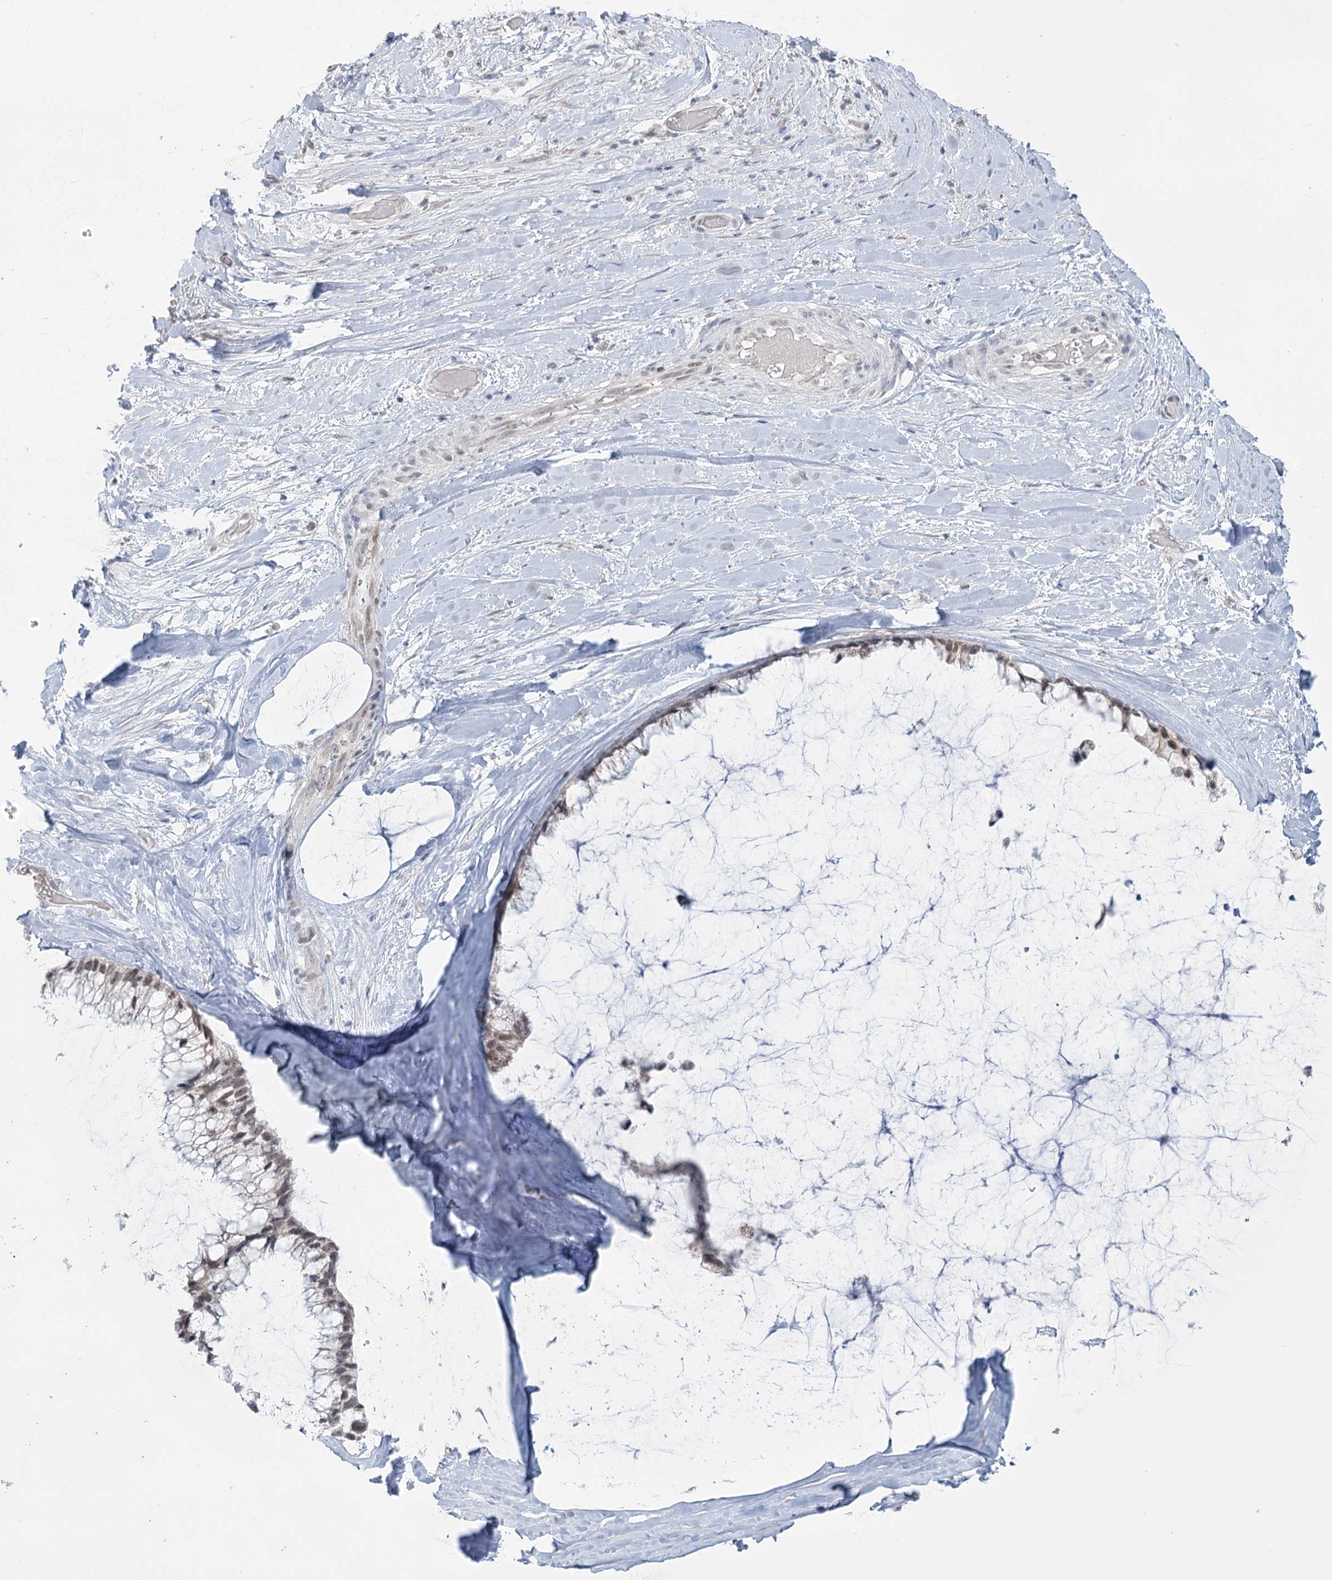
{"staining": {"intensity": "weak", "quantity": "25%-75%", "location": "nuclear"}, "tissue": "ovarian cancer", "cell_type": "Tumor cells", "image_type": "cancer", "snomed": [{"axis": "morphology", "description": "Cystadenocarcinoma, mucinous, NOS"}, {"axis": "topography", "description": "Ovary"}], "caption": "Immunohistochemical staining of human ovarian cancer (mucinous cystadenocarcinoma) shows low levels of weak nuclear protein expression in about 25%-75% of tumor cells. (DAB = brown stain, brightfield microscopy at high magnification).", "gene": "MTG1", "patient": {"sex": "female", "age": 39}}